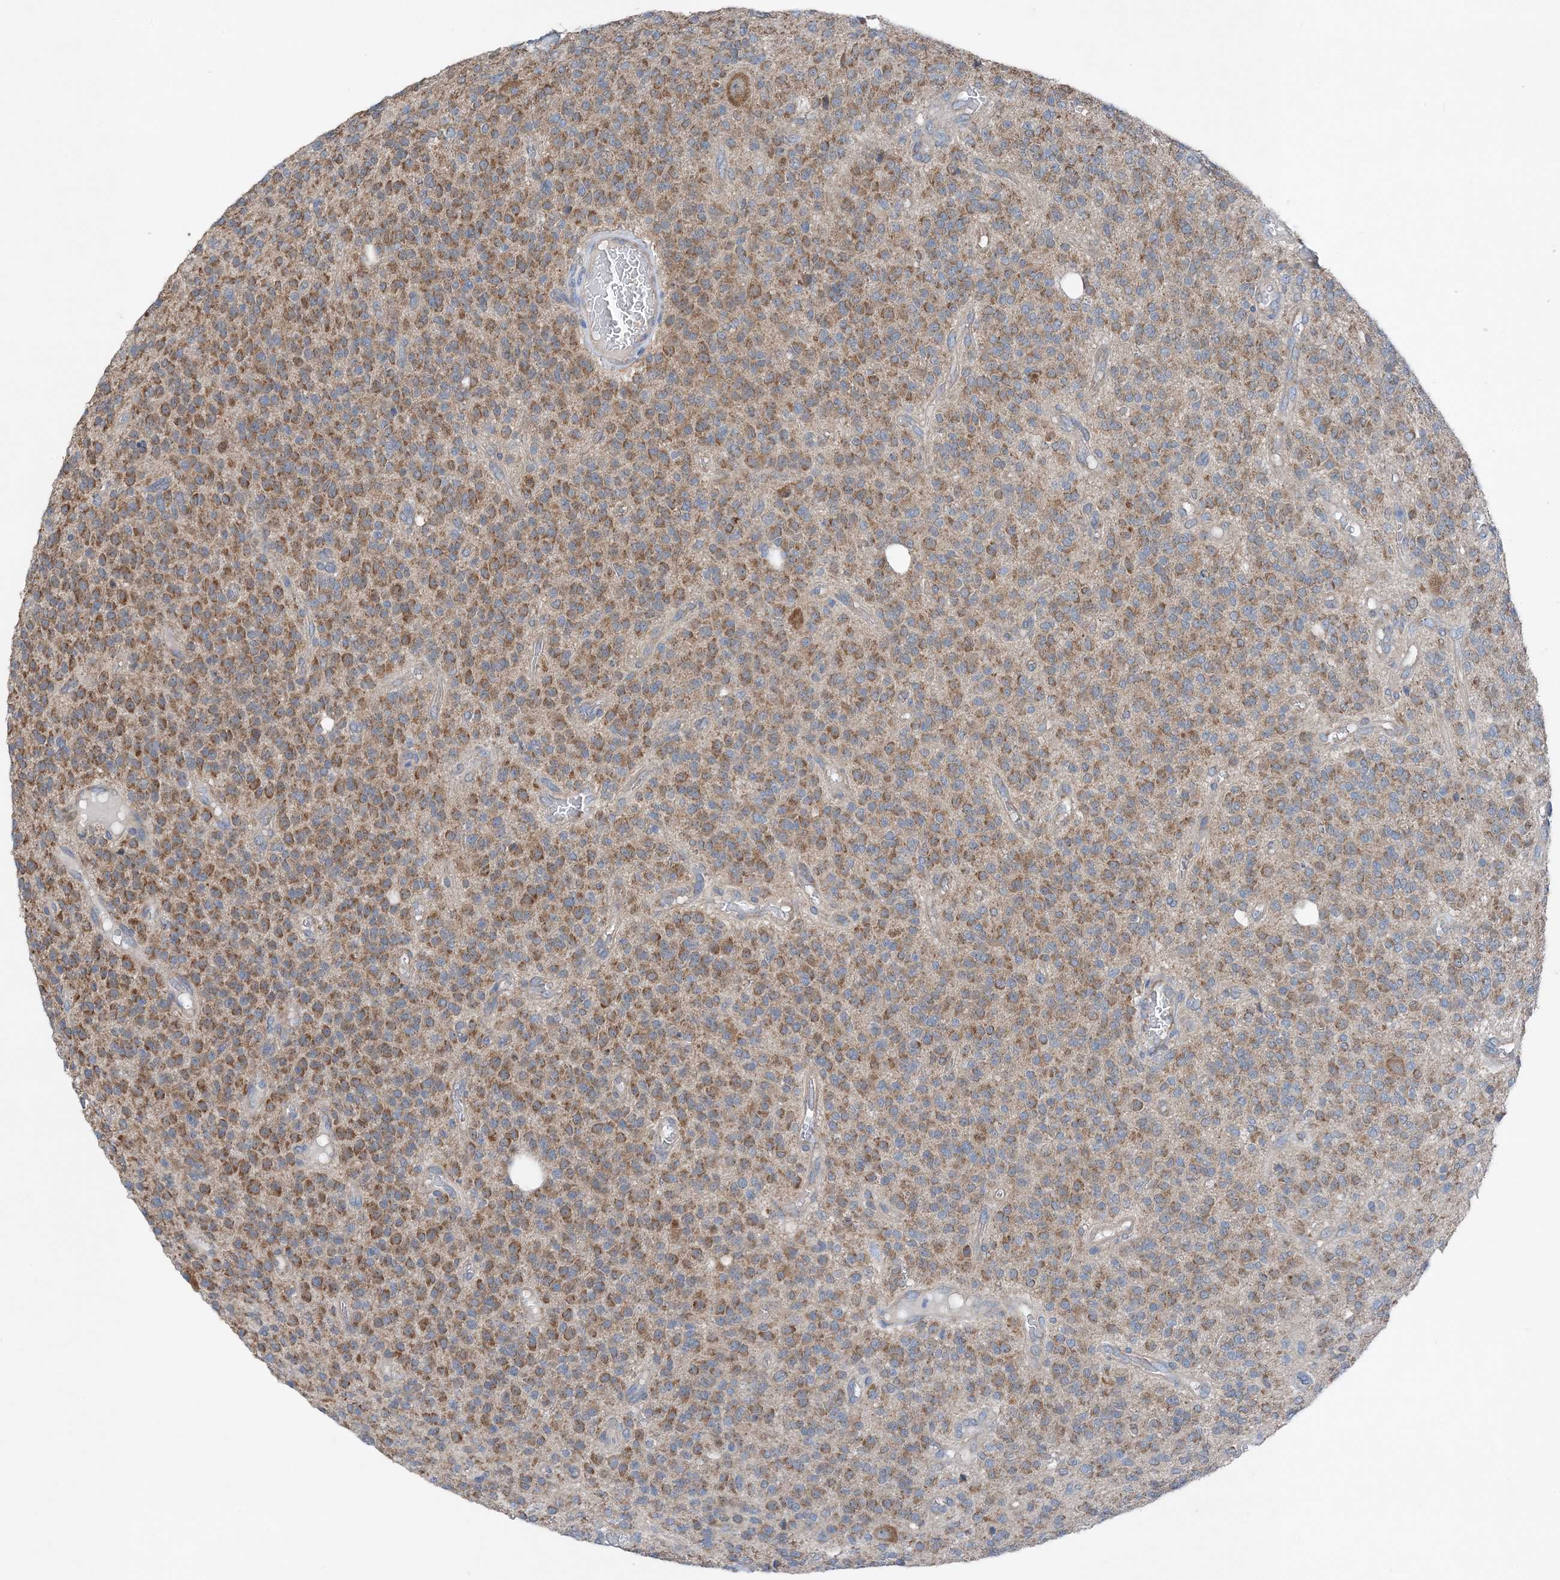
{"staining": {"intensity": "moderate", "quantity": ">75%", "location": "cytoplasmic/membranous"}, "tissue": "glioma", "cell_type": "Tumor cells", "image_type": "cancer", "snomed": [{"axis": "morphology", "description": "Glioma, malignant, High grade"}, {"axis": "topography", "description": "Brain"}], "caption": "A brown stain shows moderate cytoplasmic/membranous expression of a protein in human glioma tumor cells.", "gene": "DHX30", "patient": {"sex": "male", "age": 34}}